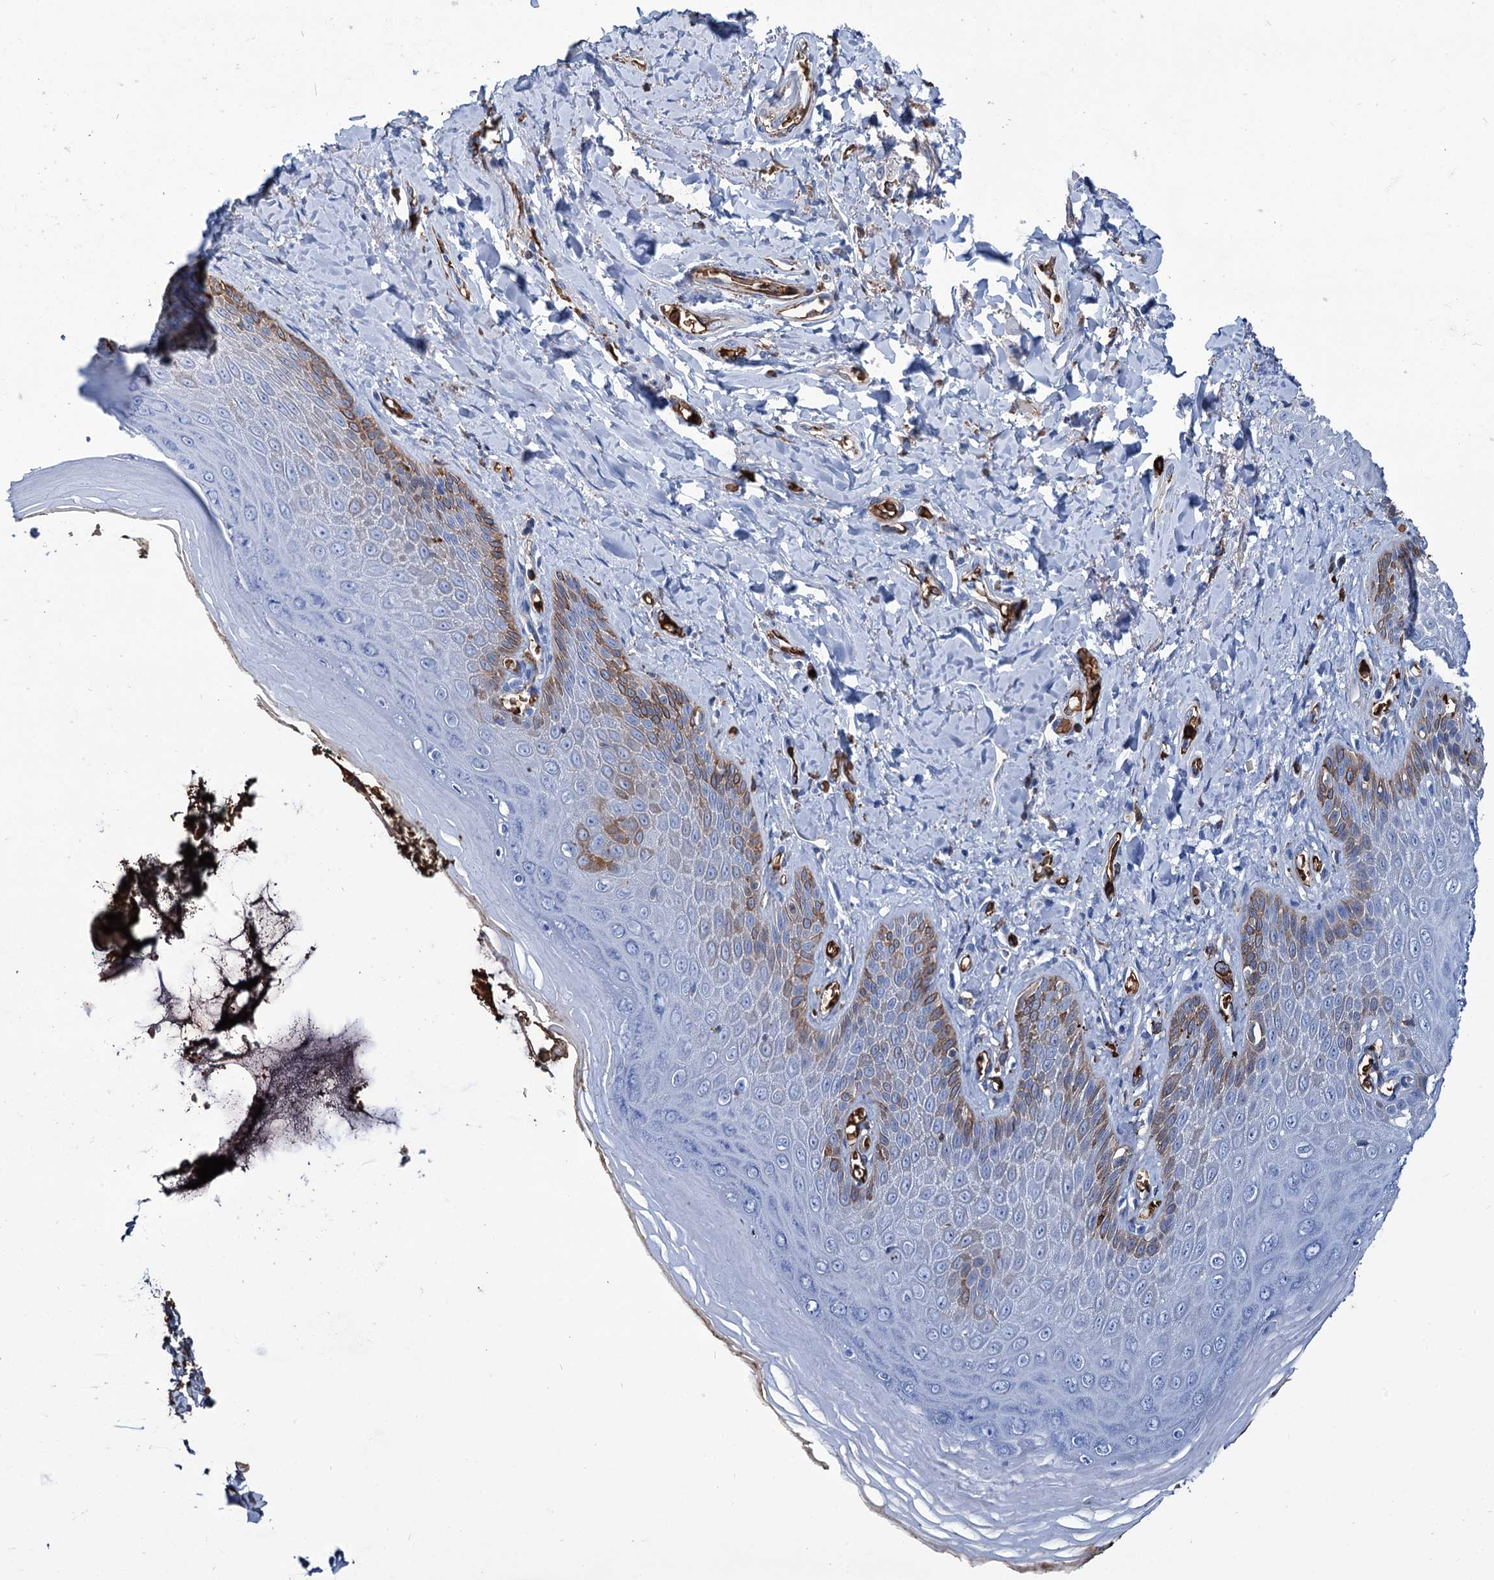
{"staining": {"intensity": "moderate", "quantity": "<25%", "location": "cytoplasmic/membranous"}, "tissue": "skin", "cell_type": "Epidermal cells", "image_type": "normal", "snomed": [{"axis": "morphology", "description": "Normal tissue, NOS"}, {"axis": "topography", "description": "Anal"}], "caption": "Human skin stained for a protein (brown) displays moderate cytoplasmic/membranous positive expression in approximately <25% of epidermal cells.", "gene": "RPUSD3", "patient": {"sex": "male", "age": 78}}